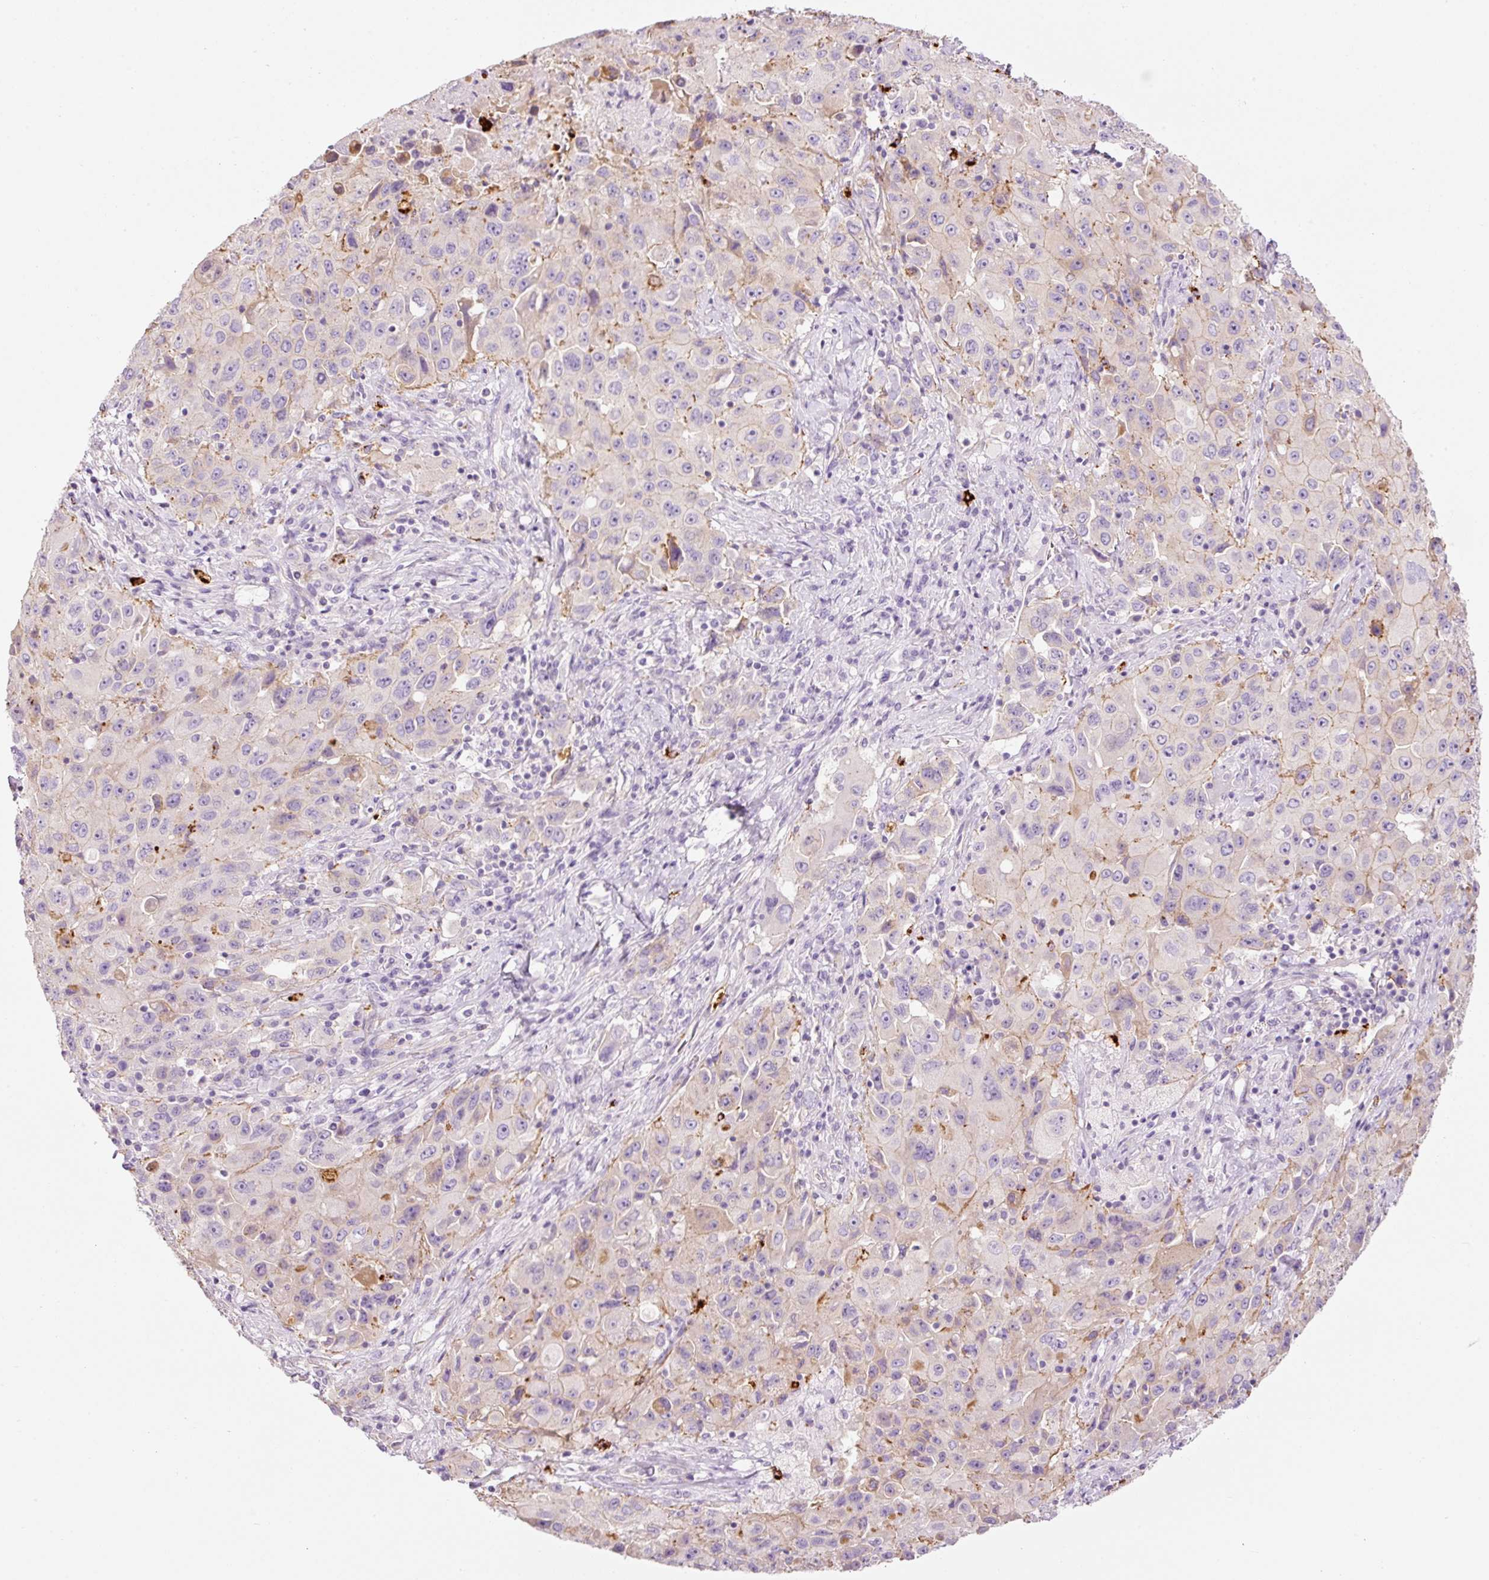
{"staining": {"intensity": "negative", "quantity": "none", "location": "none"}, "tissue": "lung cancer", "cell_type": "Tumor cells", "image_type": "cancer", "snomed": [{"axis": "morphology", "description": "Squamous cell carcinoma, NOS"}, {"axis": "topography", "description": "Lung"}], "caption": "Lung cancer (squamous cell carcinoma) stained for a protein using IHC displays no expression tumor cells.", "gene": "MAP3K3", "patient": {"sex": "male", "age": 63}}